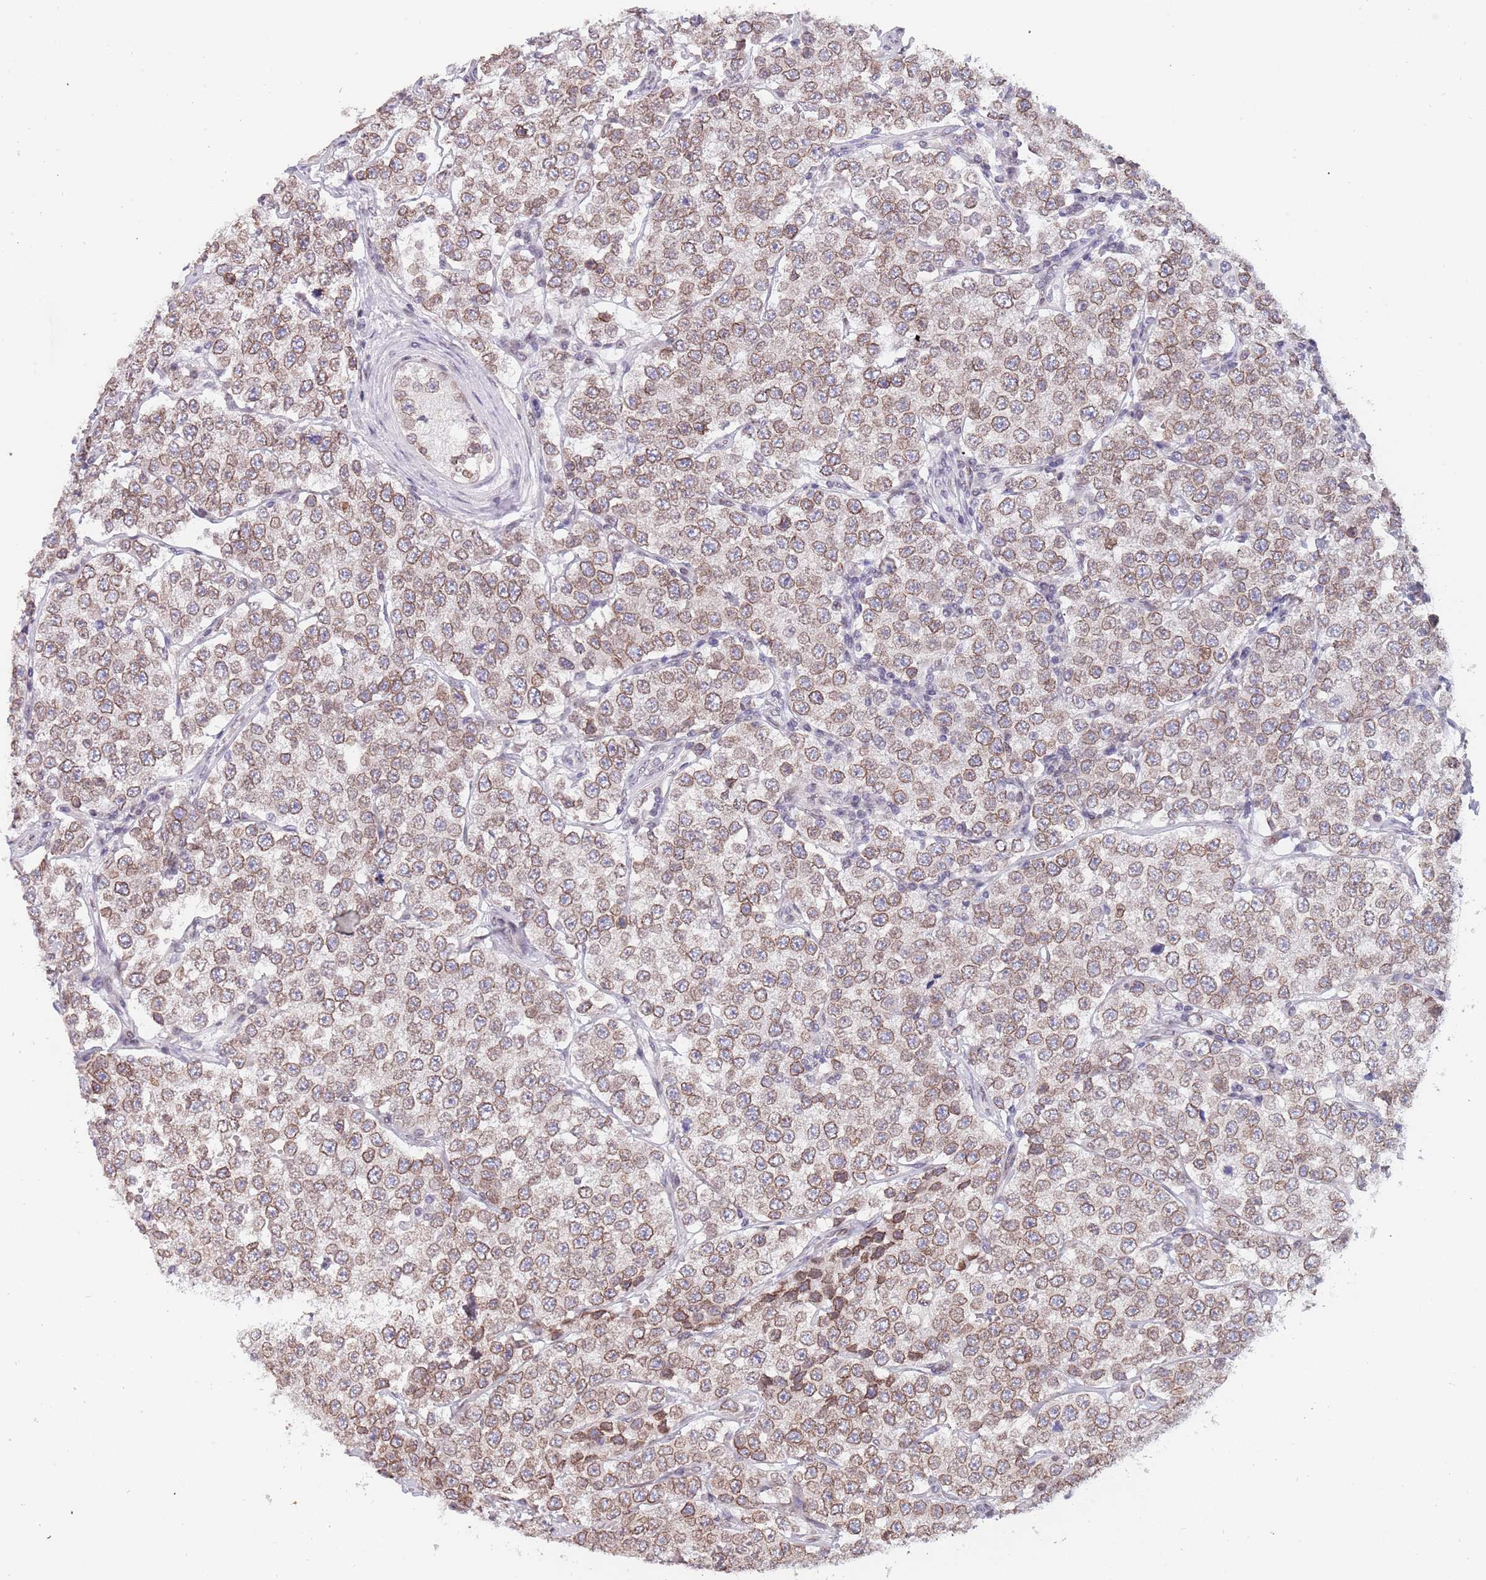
{"staining": {"intensity": "moderate", "quantity": ">75%", "location": "cytoplasmic/membranous,nuclear"}, "tissue": "testis cancer", "cell_type": "Tumor cells", "image_type": "cancer", "snomed": [{"axis": "morphology", "description": "Seminoma, NOS"}, {"axis": "topography", "description": "Testis"}], "caption": "Testis seminoma stained with IHC reveals moderate cytoplasmic/membranous and nuclear positivity in approximately >75% of tumor cells. Nuclei are stained in blue.", "gene": "KLHDC2", "patient": {"sex": "male", "age": 34}}